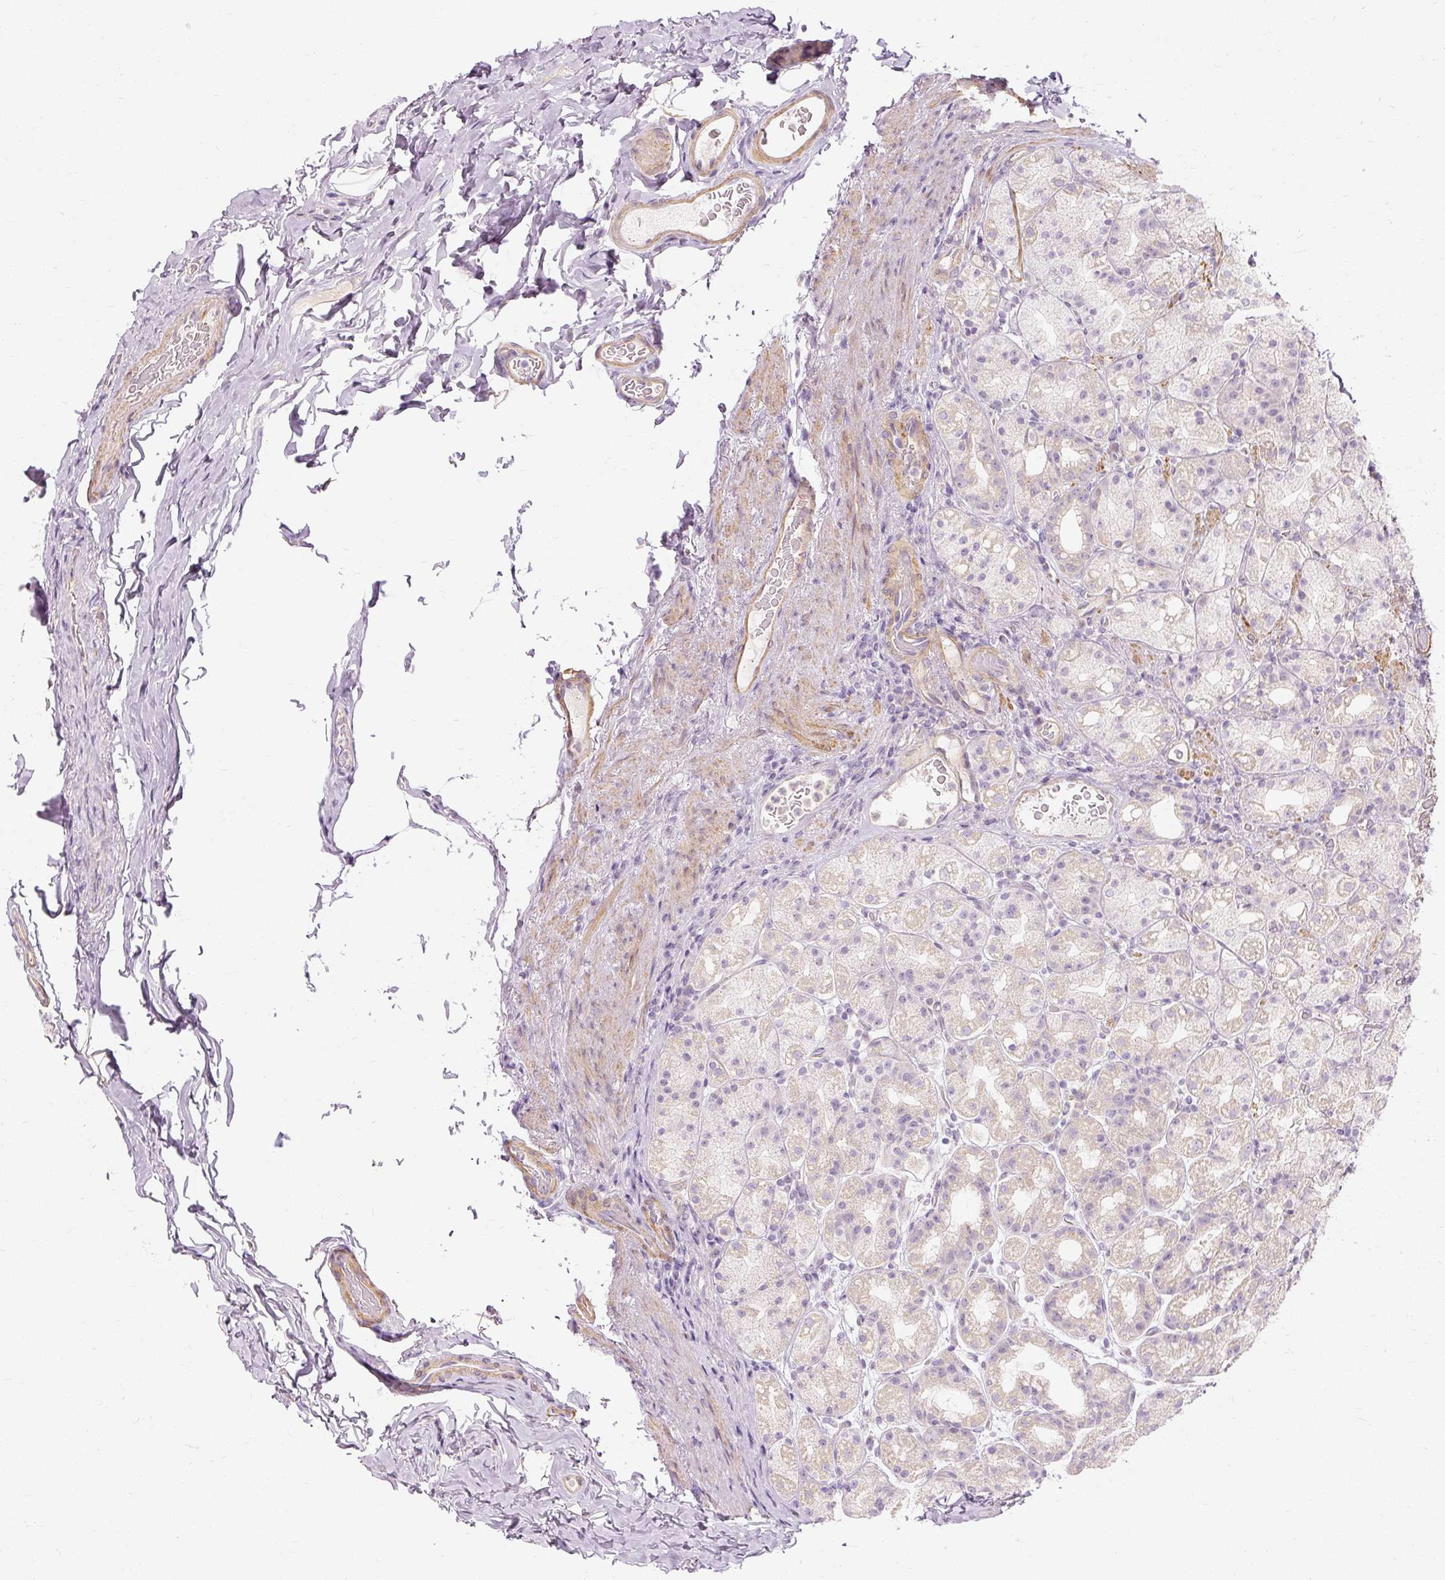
{"staining": {"intensity": "weak", "quantity": "25%-75%", "location": "cytoplasmic/membranous"}, "tissue": "stomach", "cell_type": "Glandular cells", "image_type": "normal", "snomed": [{"axis": "morphology", "description": "Normal tissue, NOS"}, {"axis": "topography", "description": "Stomach, upper"}, {"axis": "topography", "description": "Stomach"}], "caption": "Immunohistochemistry (IHC) (DAB (3,3'-diaminobenzidine)) staining of normal human stomach shows weak cytoplasmic/membranous protein positivity in approximately 25%-75% of glandular cells.", "gene": "CAPN3", "patient": {"sex": "male", "age": 68}}